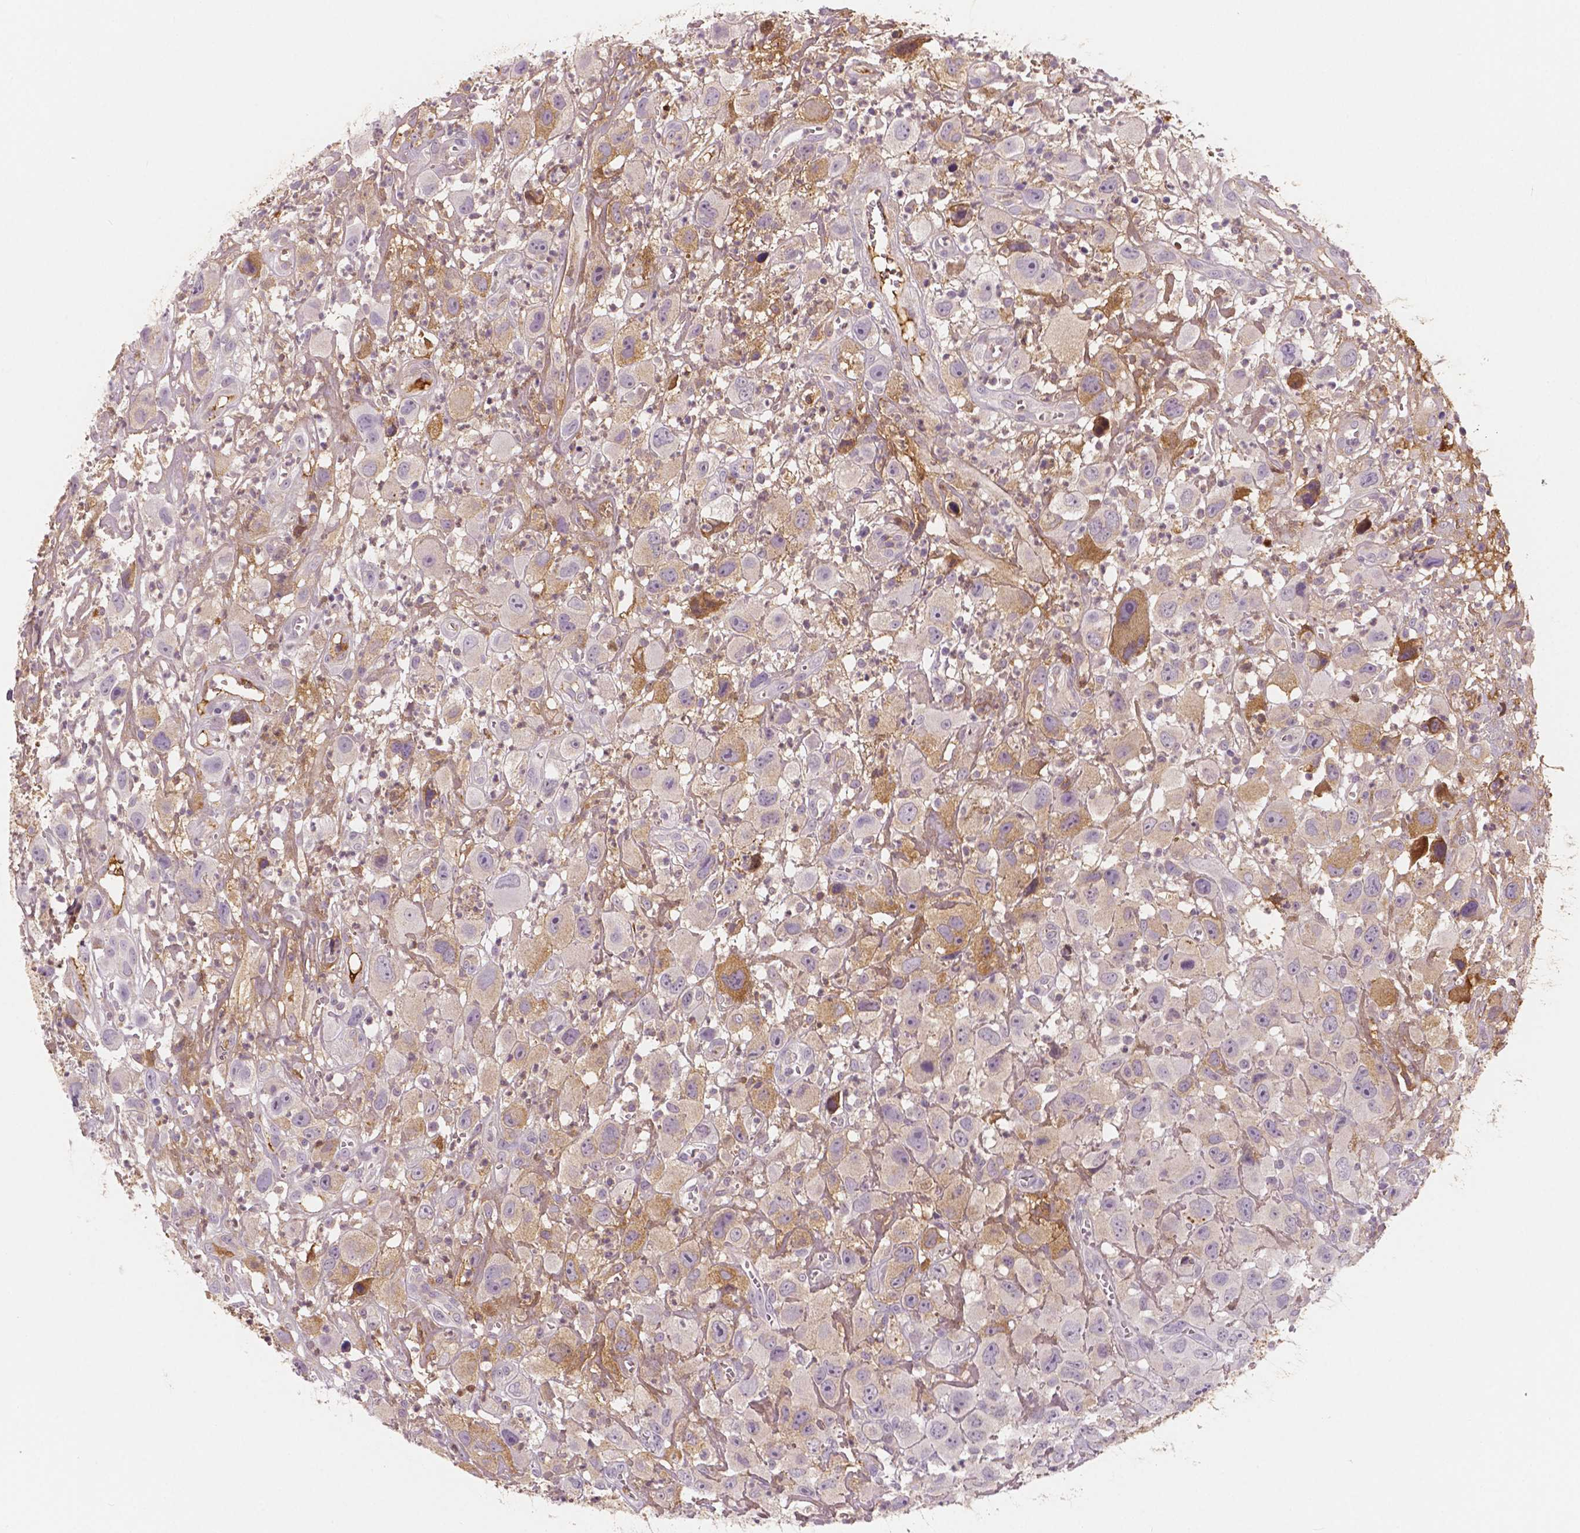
{"staining": {"intensity": "moderate", "quantity": "<25%", "location": "cytoplasmic/membranous"}, "tissue": "head and neck cancer", "cell_type": "Tumor cells", "image_type": "cancer", "snomed": [{"axis": "morphology", "description": "Squamous cell carcinoma, NOS"}, {"axis": "morphology", "description": "Squamous cell carcinoma, metastatic, NOS"}, {"axis": "topography", "description": "Oral tissue"}, {"axis": "topography", "description": "Head-Neck"}], "caption": "Protein analysis of head and neck metastatic squamous cell carcinoma tissue demonstrates moderate cytoplasmic/membranous positivity in about <25% of tumor cells.", "gene": "APOA4", "patient": {"sex": "female", "age": 85}}